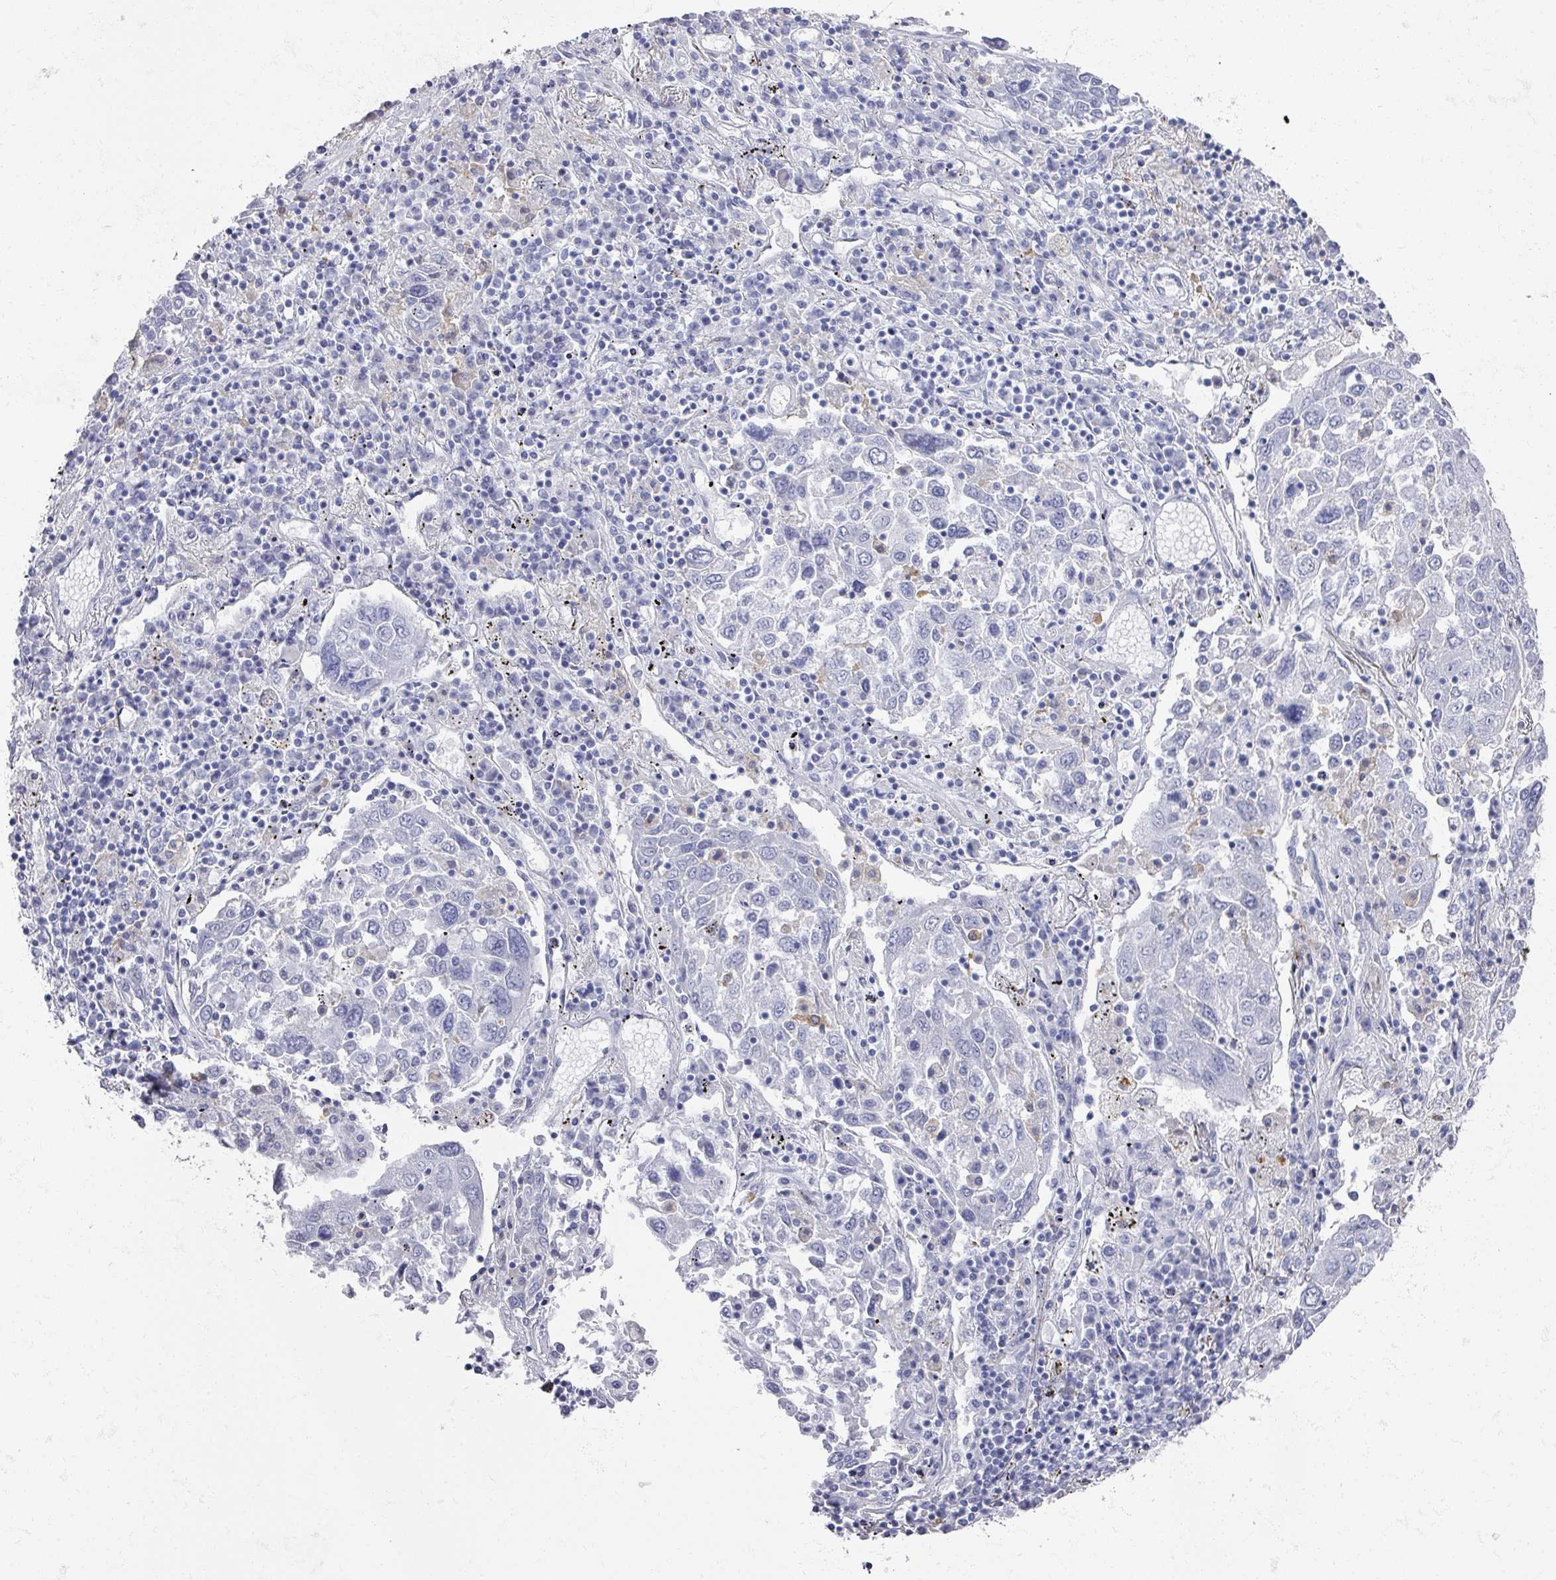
{"staining": {"intensity": "negative", "quantity": "none", "location": "none"}, "tissue": "lung cancer", "cell_type": "Tumor cells", "image_type": "cancer", "snomed": [{"axis": "morphology", "description": "Squamous cell carcinoma, NOS"}, {"axis": "topography", "description": "Lung"}], "caption": "Immunohistochemistry (IHC) photomicrograph of human lung cancer (squamous cell carcinoma) stained for a protein (brown), which reveals no expression in tumor cells.", "gene": "OMG", "patient": {"sex": "male", "age": 65}}